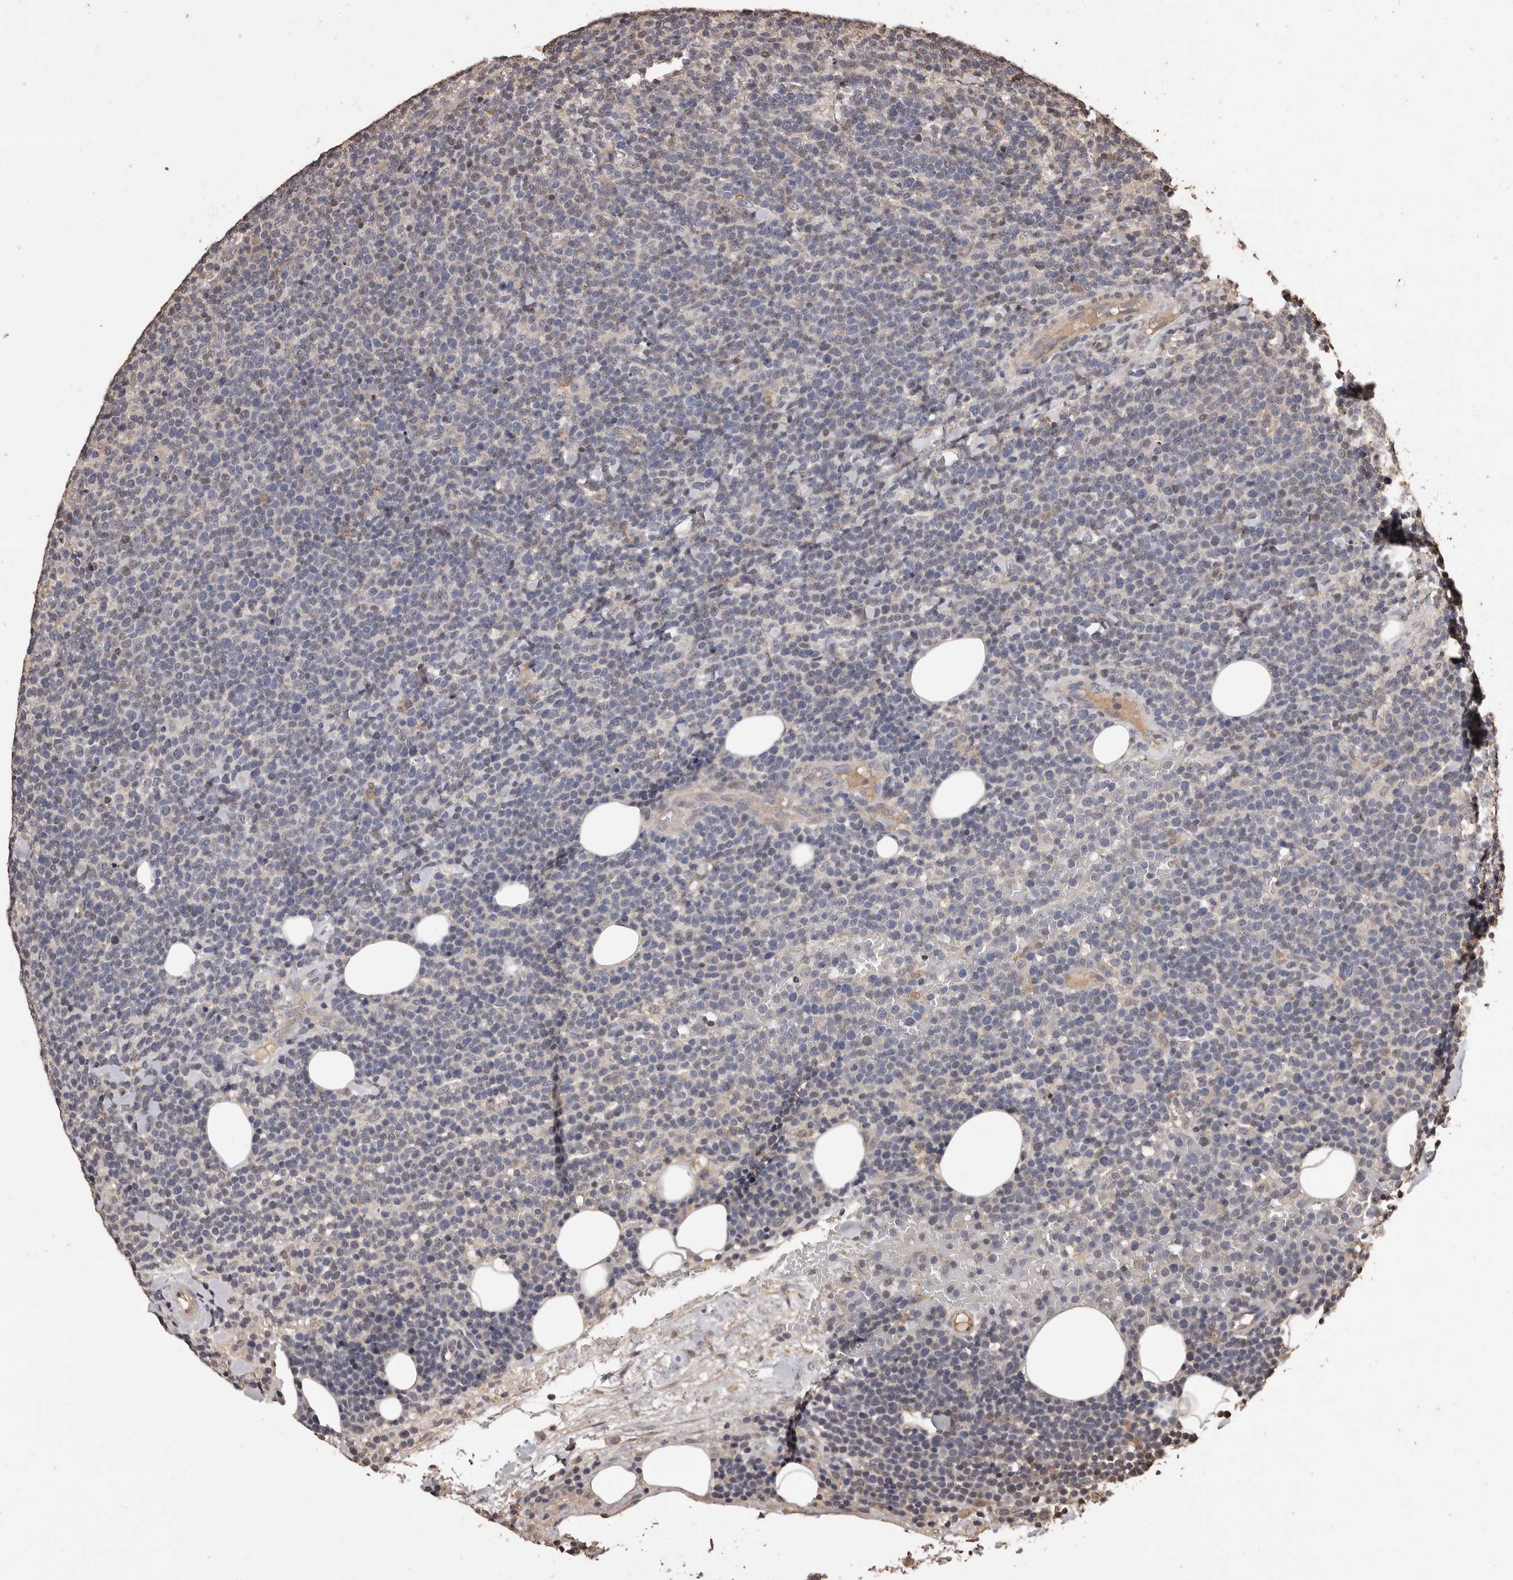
{"staining": {"intensity": "negative", "quantity": "none", "location": "none"}, "tissue": "lymphoma", "cell_type": "Tumor cells", "image_type": "cancer", "snomed": [{"axis": "morphology", "description": "Malignant lymphoma, non-Hodgkin's type, High grade"}, {"axis": "topography", "description": "Lymph node"}], "caption": "This photomicrograph is of malignant lymphoma, non-Hodgkin's type (high-grade) stained with immunohistochemistry (IHC) to label a protein in brown with the nuclei are counter-stained blue. There is no staining in tumor cells.", "gene": "NAV1", "patient": {"sex": "male", "age": 61}}